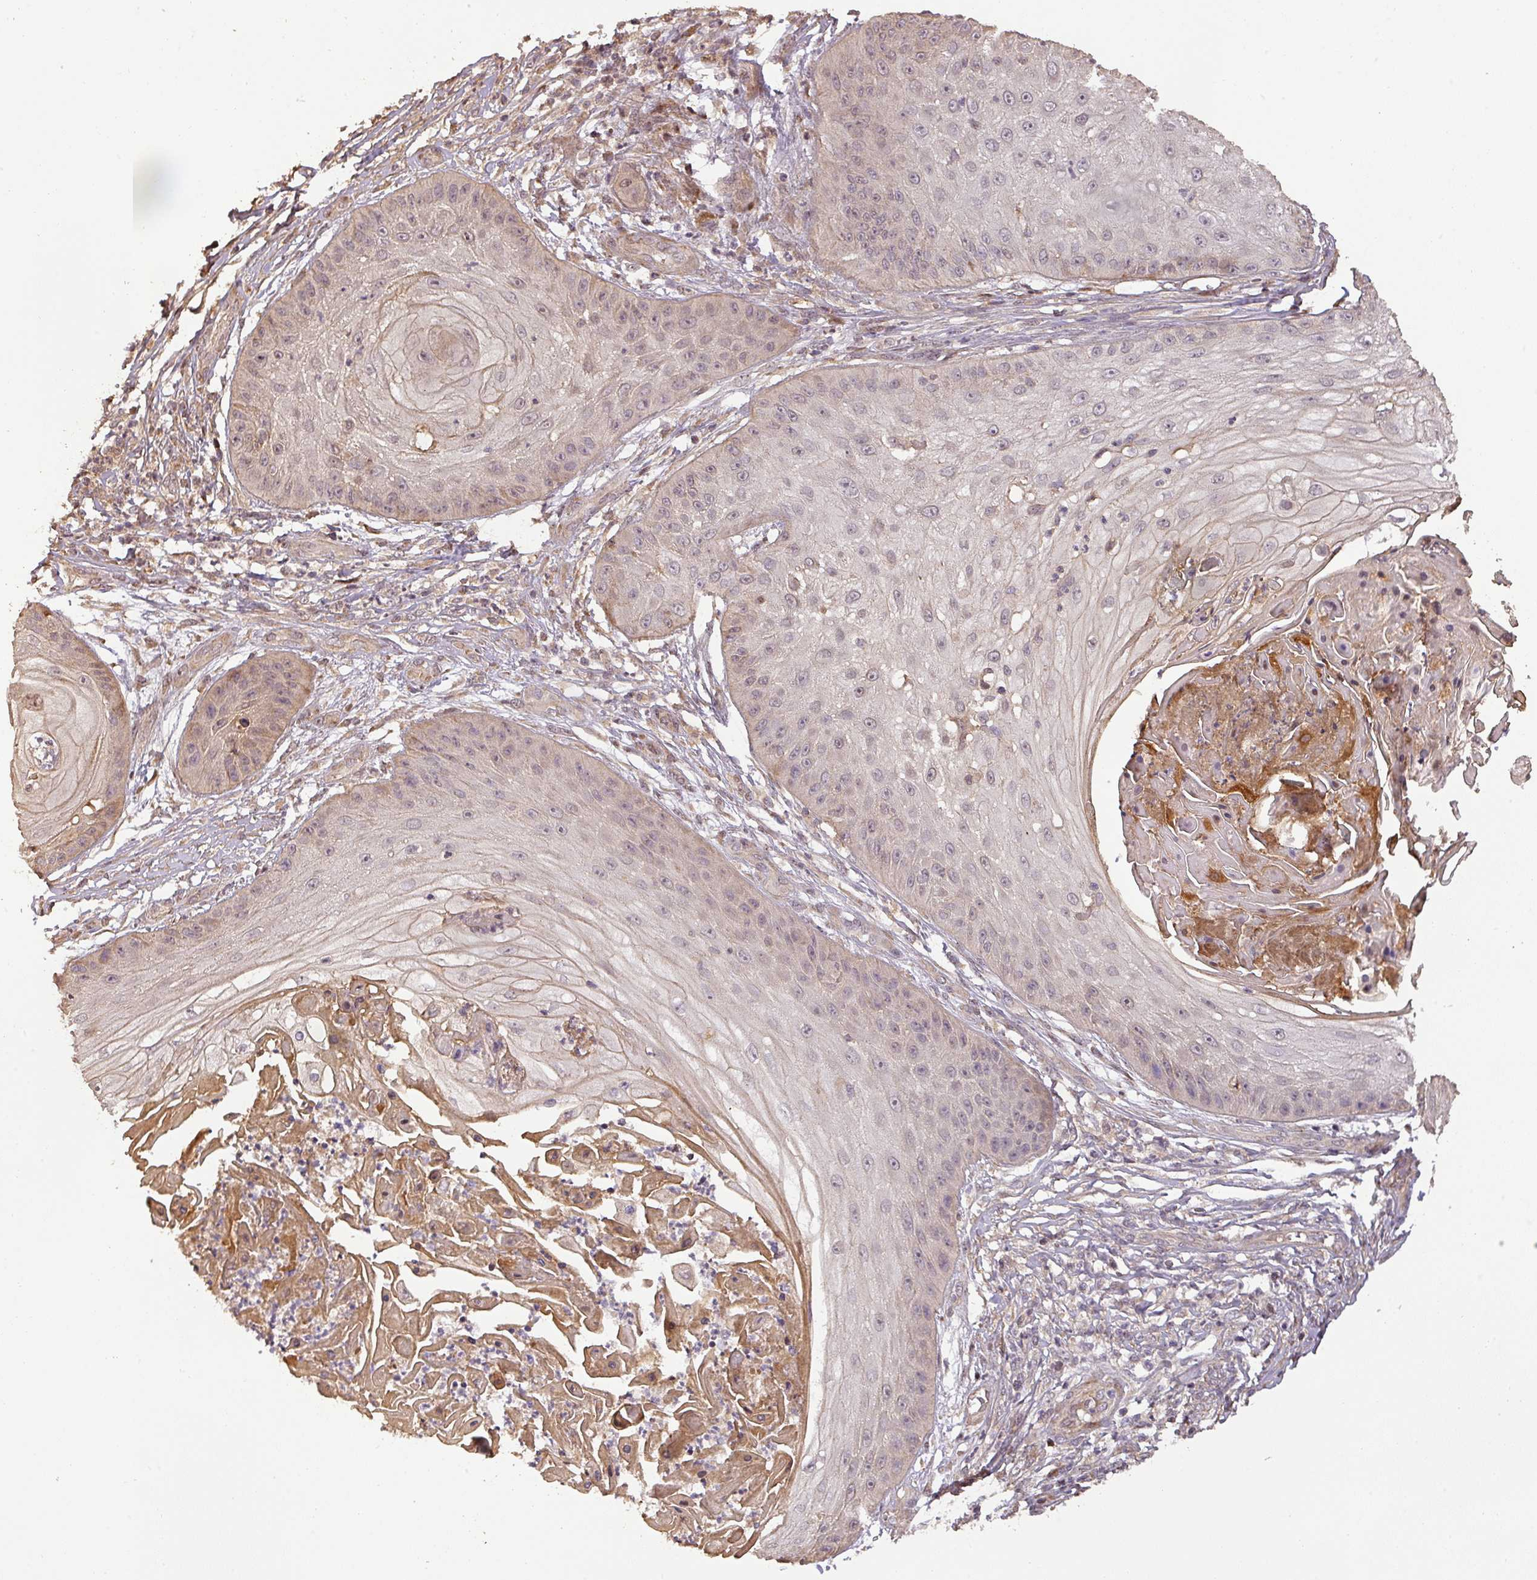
{"staining": {"intensity": "negative", "quantity": "none", "location": "none"}, "tissue": "skin cancer", "cell_type": "Tumor cells", "image_type": "cancer", "snomed": [{"axis": "morphology", "description": "Squamous cell carcinoma, NOS"}, {"axis": "topography", "description": "Skin"}], "caption": "Protein analysis of skin squamous cell carcinoma demonstrates no significant positivity in tumor cells.", "gene": "BPIFB3", "patient": {"sex": "male", "age": 70}}